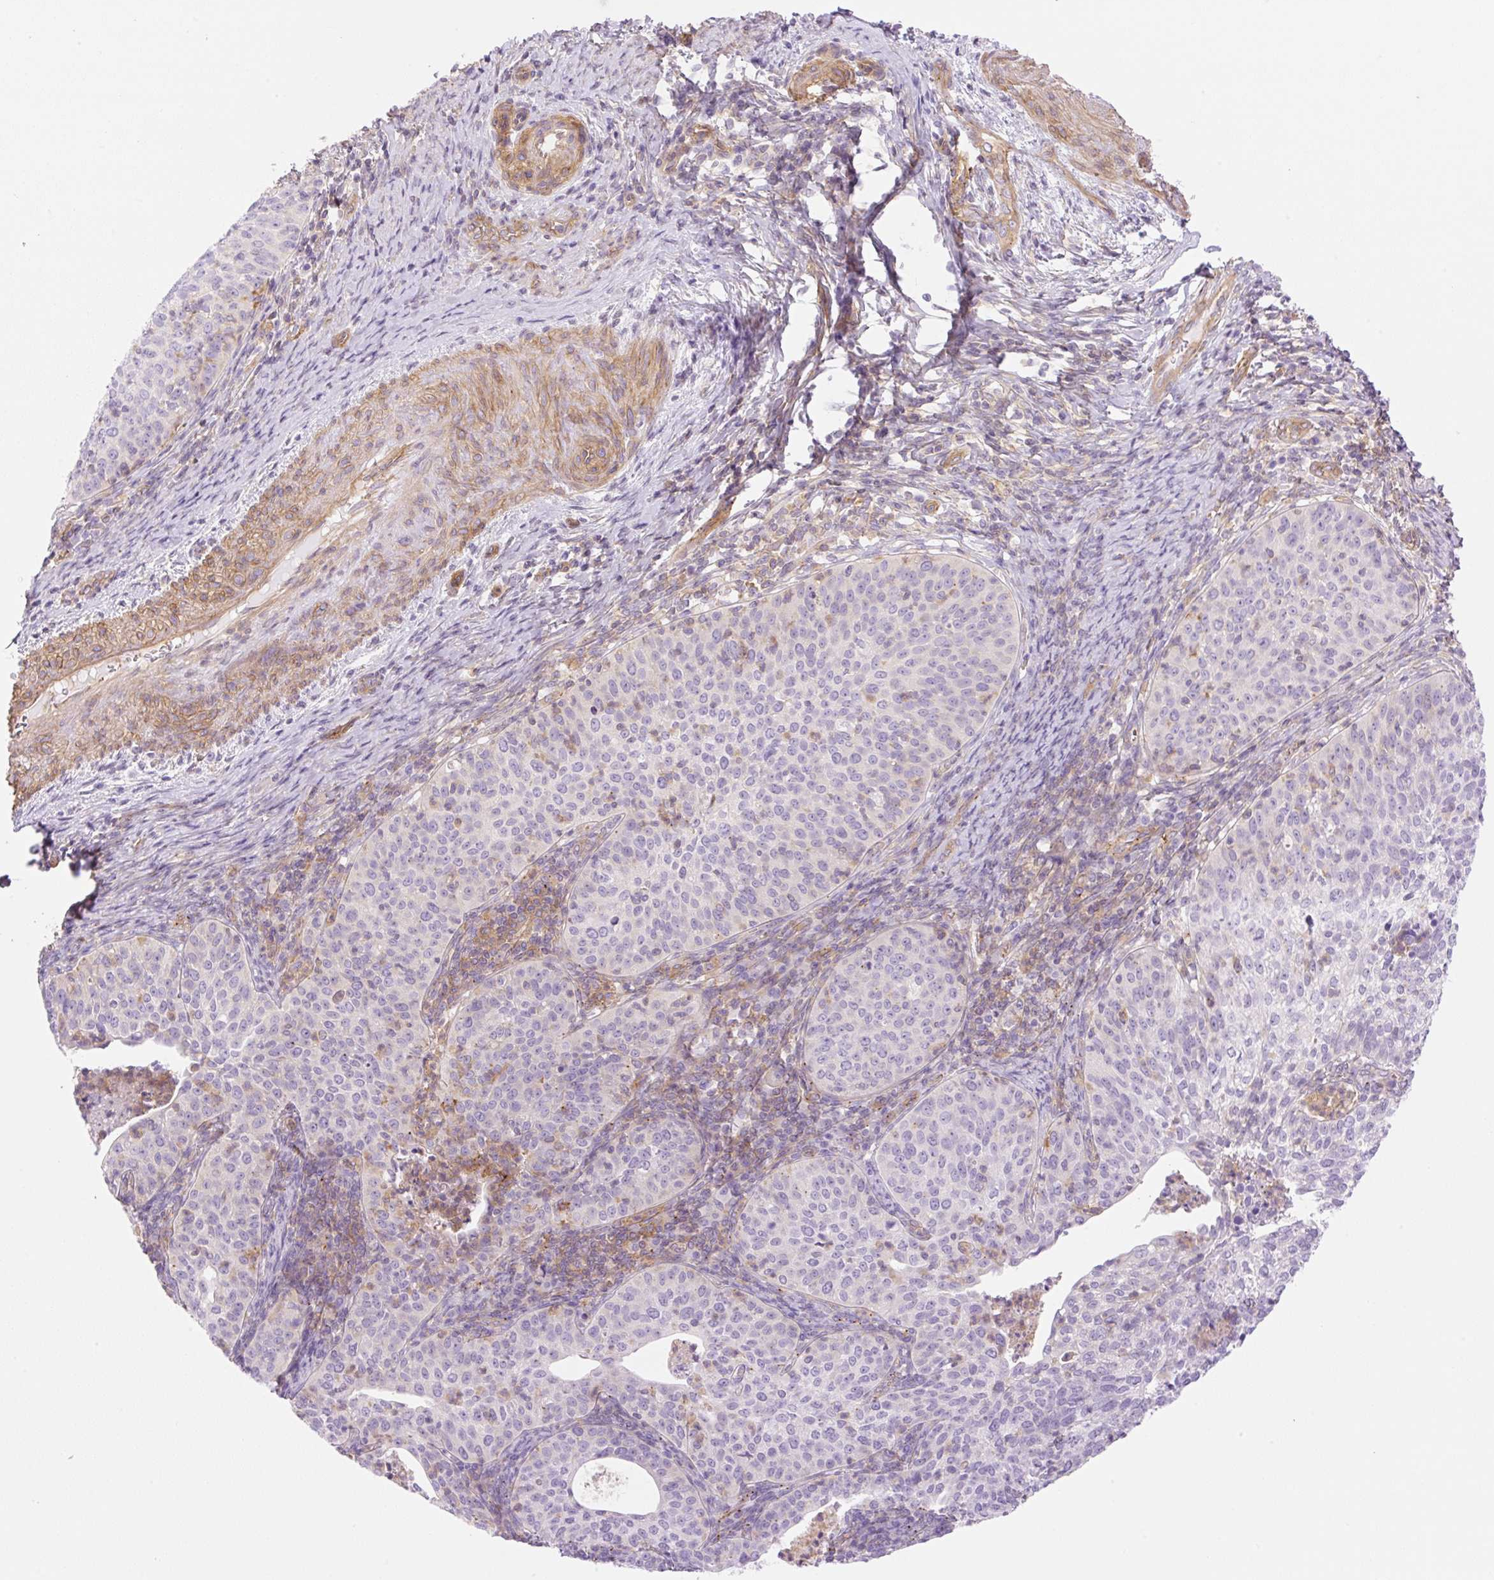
{"staining": {"intensity": "negative", "quantity": "none", "location": "none"}, "tissue": "cervical cancer", "cell_type": "Tumor cells", "image_type": "cancer", "snomed": [{"axis": "morphology", "description": "Squamous cell carcinoma, NOS"}, {"axis": "topography", "description": "Cervix"}], "caption": "This is an immunohistochemistry (IHC) photomicrograph of human cervical squamous cell carcinoma. There is no expression in tumor cells.", "gene": "EHD3", "patient": {"sex": "female", "age": 30}}